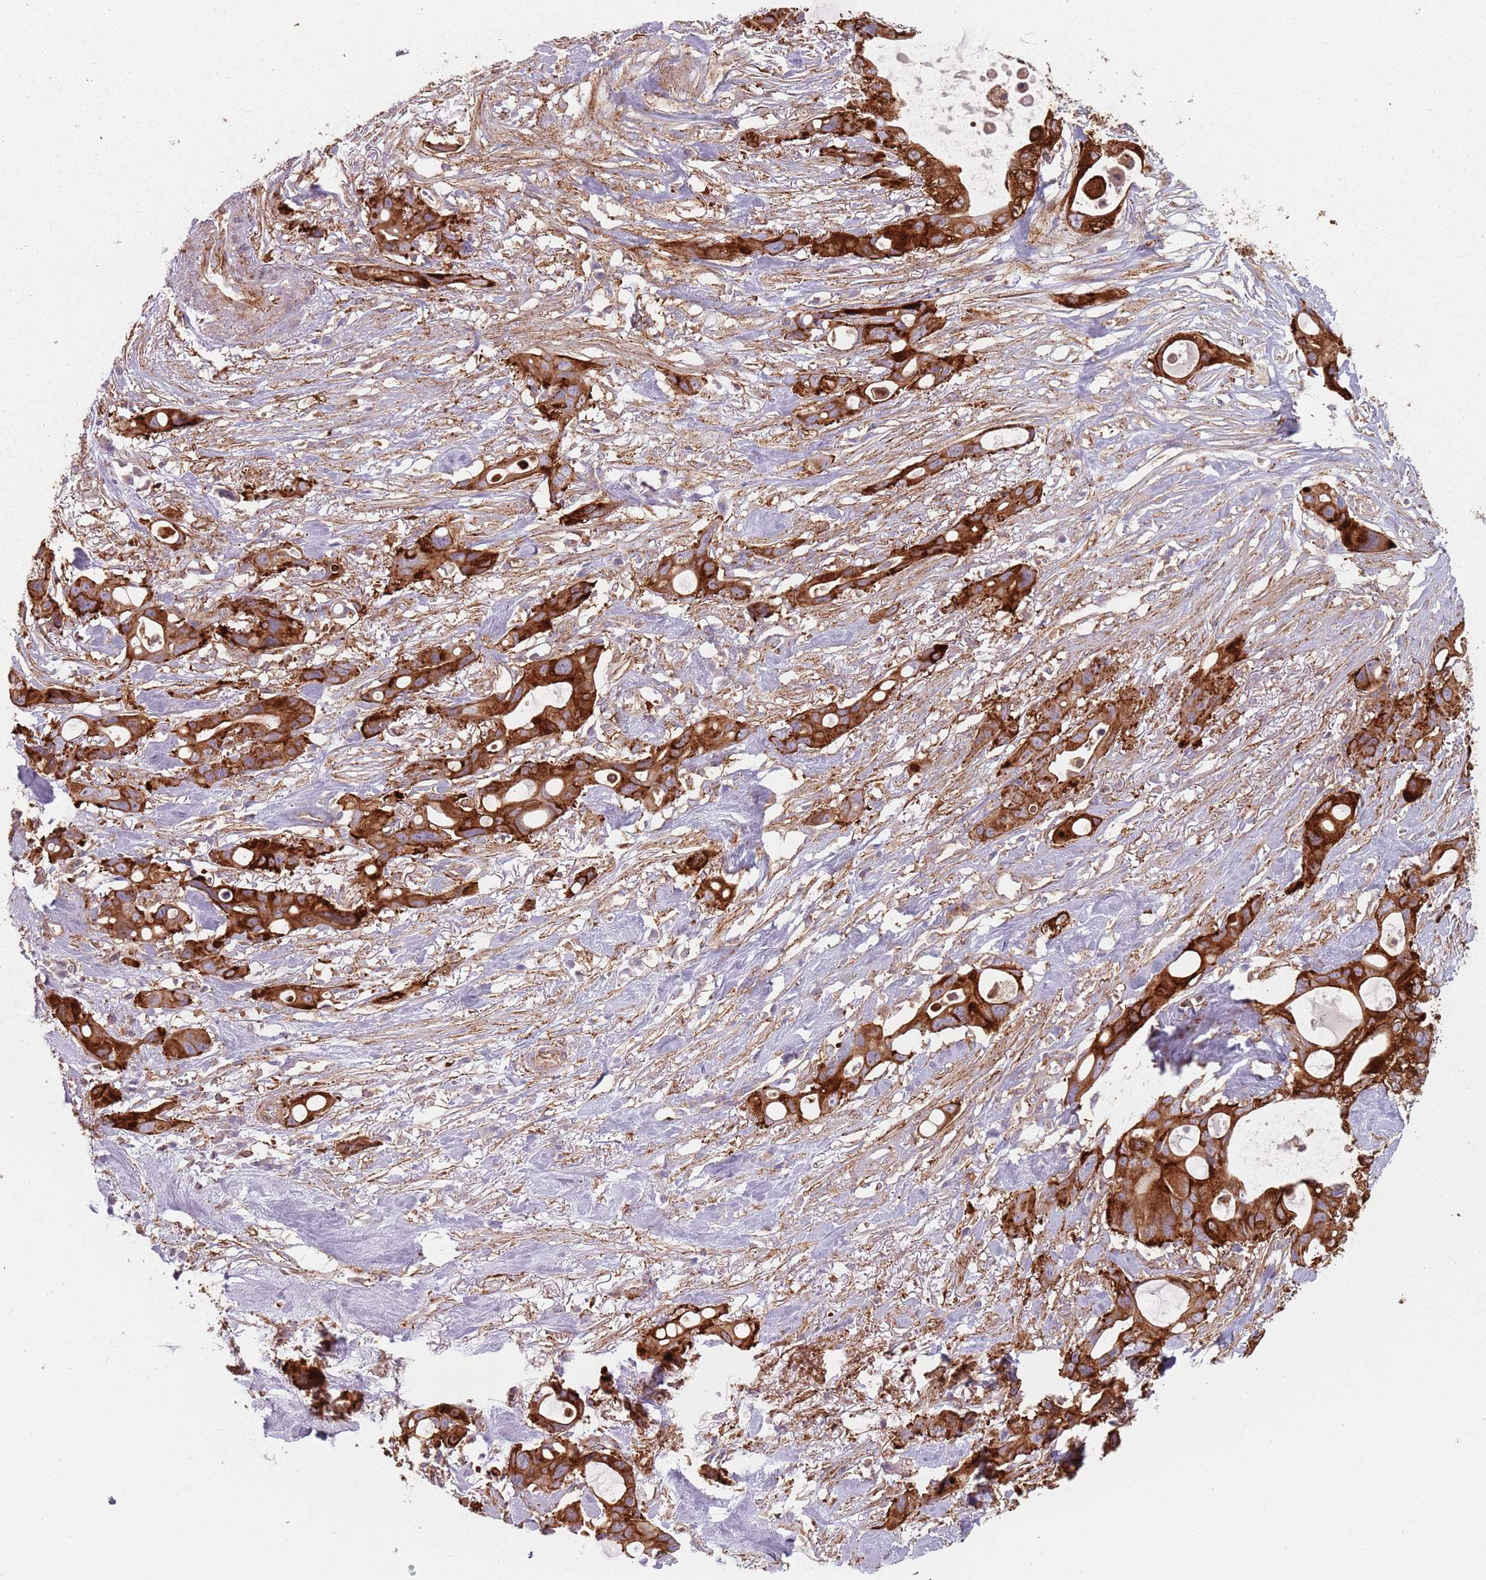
{"staining": {"intensity": "strong", "quantity": ">75%", "location": "cytoplasmic/membranous"}, "tissue": "ovarian cancer", "cell_type": "Tumor cells", "image_type": "cancer", "snomed": [{"axis": "morphology", "description": "Cystadenocarcinoma, mucinous, NOS"}, {"axis": "topography", "description": "Ovary"}], "caption": "This micrograph displays immunohistochemistry (IHC) staining of human ovarian cancer, with high strong cytoplasmic/membranous expression in about >75% of tumor cells.", "gene": "TPD52L2", "patient": {"sex": "female", "age": 70}}